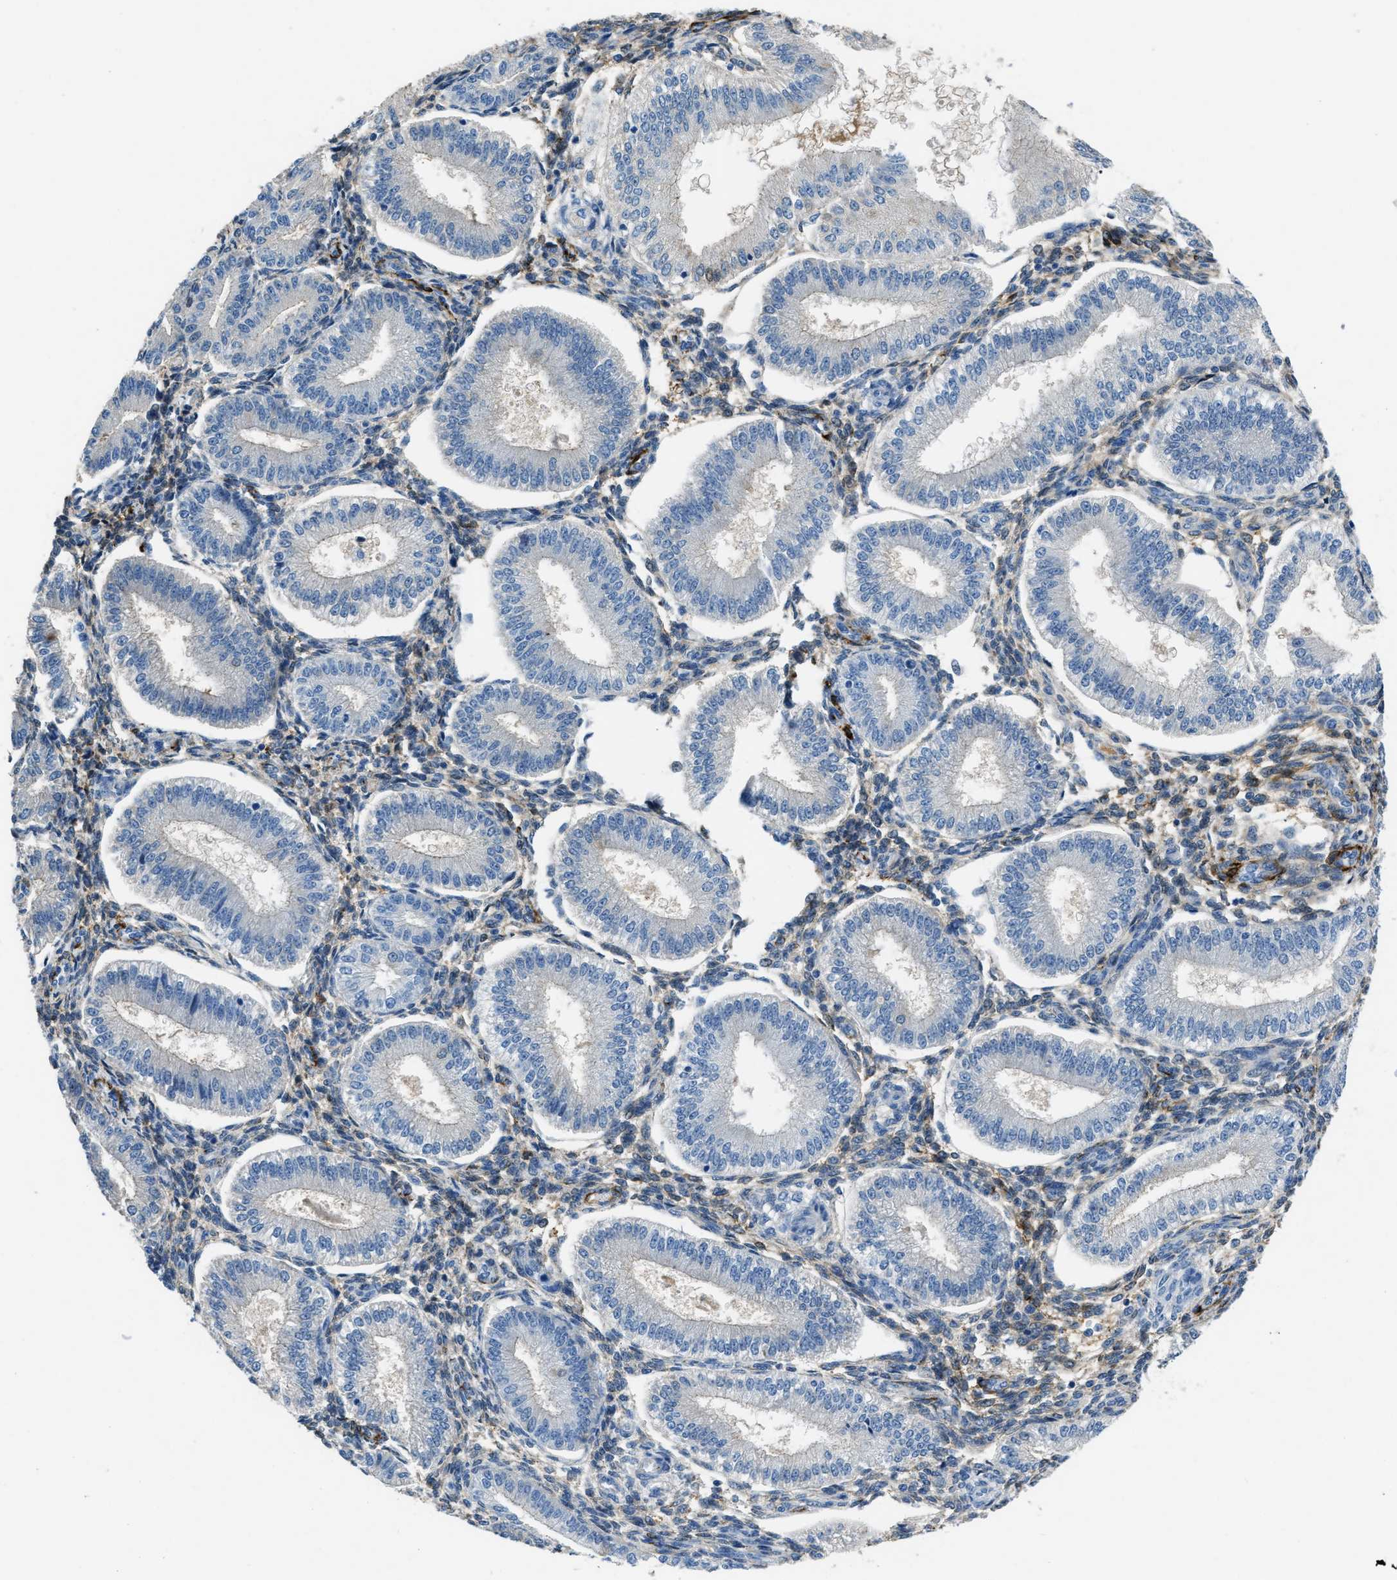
{"staining": {"intensity": "moderate", "quantity": "<25%", "location": "cytoplasmic/membranous"}, "tissue": "endometrium", "cell_type": "Cells in endometrial stroma", "image_type": "normal", "snomed": [{"axis": "morphology", "description": "Normal tissue, NOS"}, {"axis": "topography", "description": "Endometrium"}], "caption": "Cells in endometrial stroma exhibit low levels of moderate cytoplasmic/membranous staining in approximately <25% of cells in normal human endometrium. The protein is shown in brown color, while the nuclei are stained blue.", "gene": "SPEG", "patient": {"sex": "female", "age": 39}}